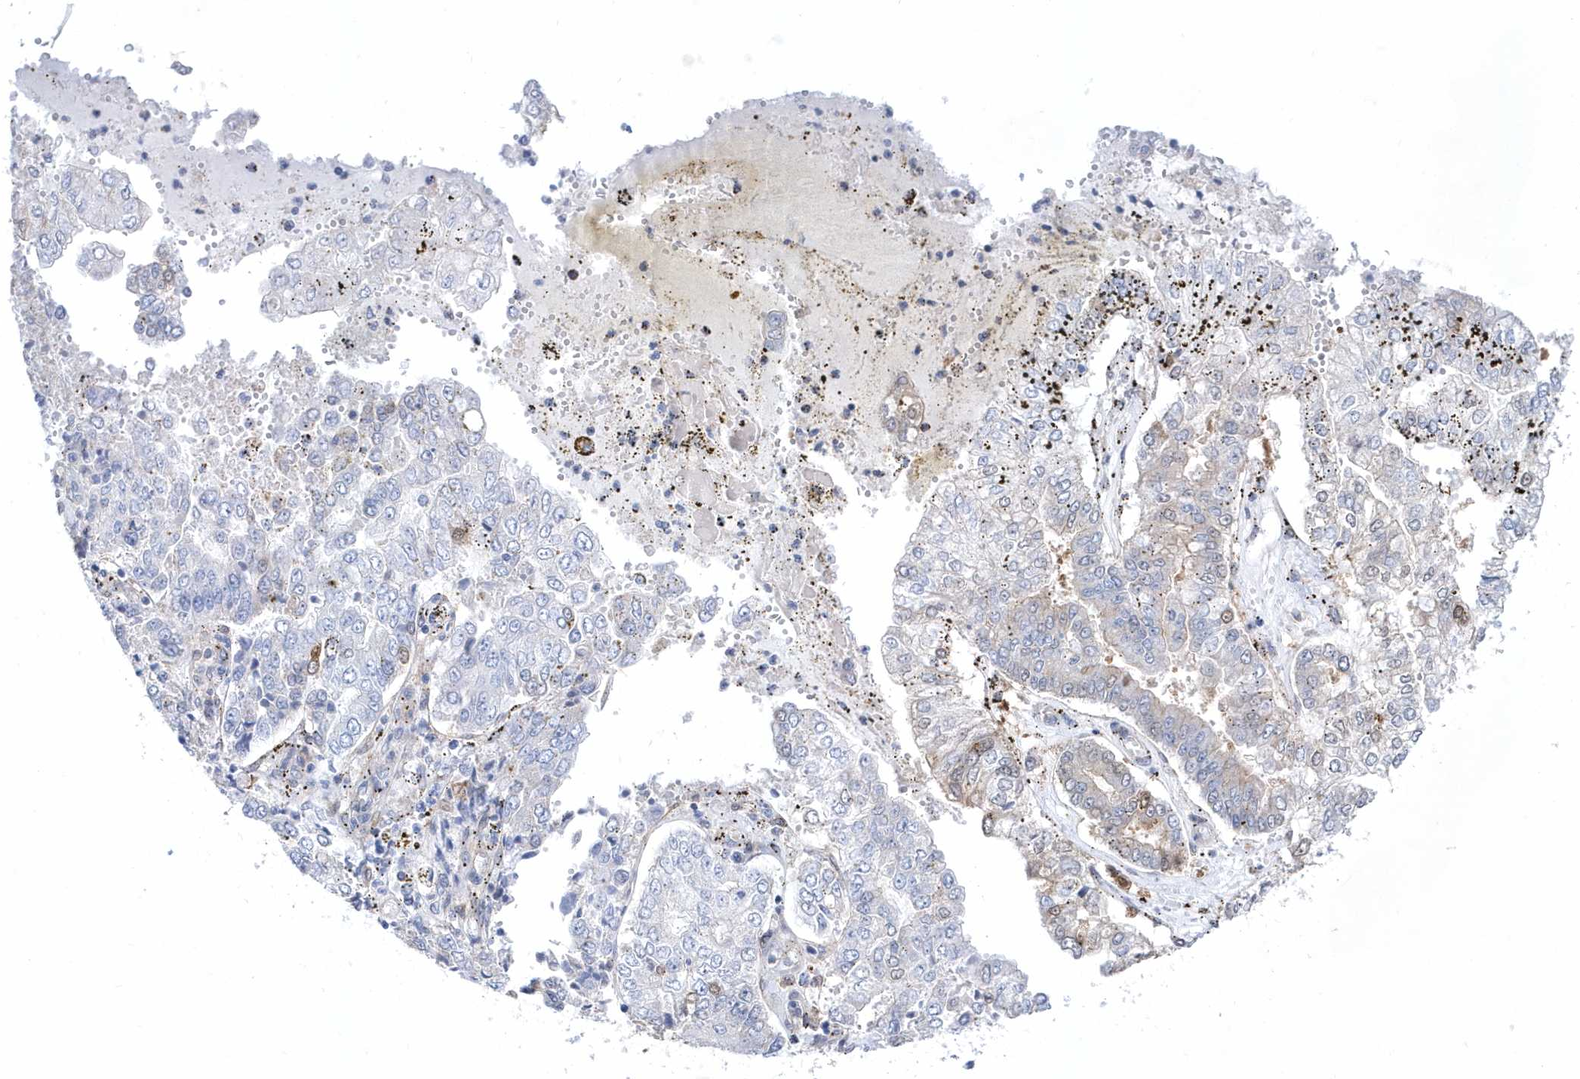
{"staining": {"intensity": "moderate", "quantity": "<25%", "location": "cytoplasmic/membranous"}, "tissue": "stomach cancer", "cell_type": "Tumor cells", "image_type": "cancer", "snomed": [{"axis": "morphology", "description": "Adenocarcinoma, NOS"}, {"axis": "topography", "description": "Stomach"}], "caption": "Tumor cells display moderate cytoplasmic/membranous staining in about <25% of cells in stomach cancer (adenocarcinoma).", "gene": "BDH2", "patient": {"sex": "male", "age": 76}}